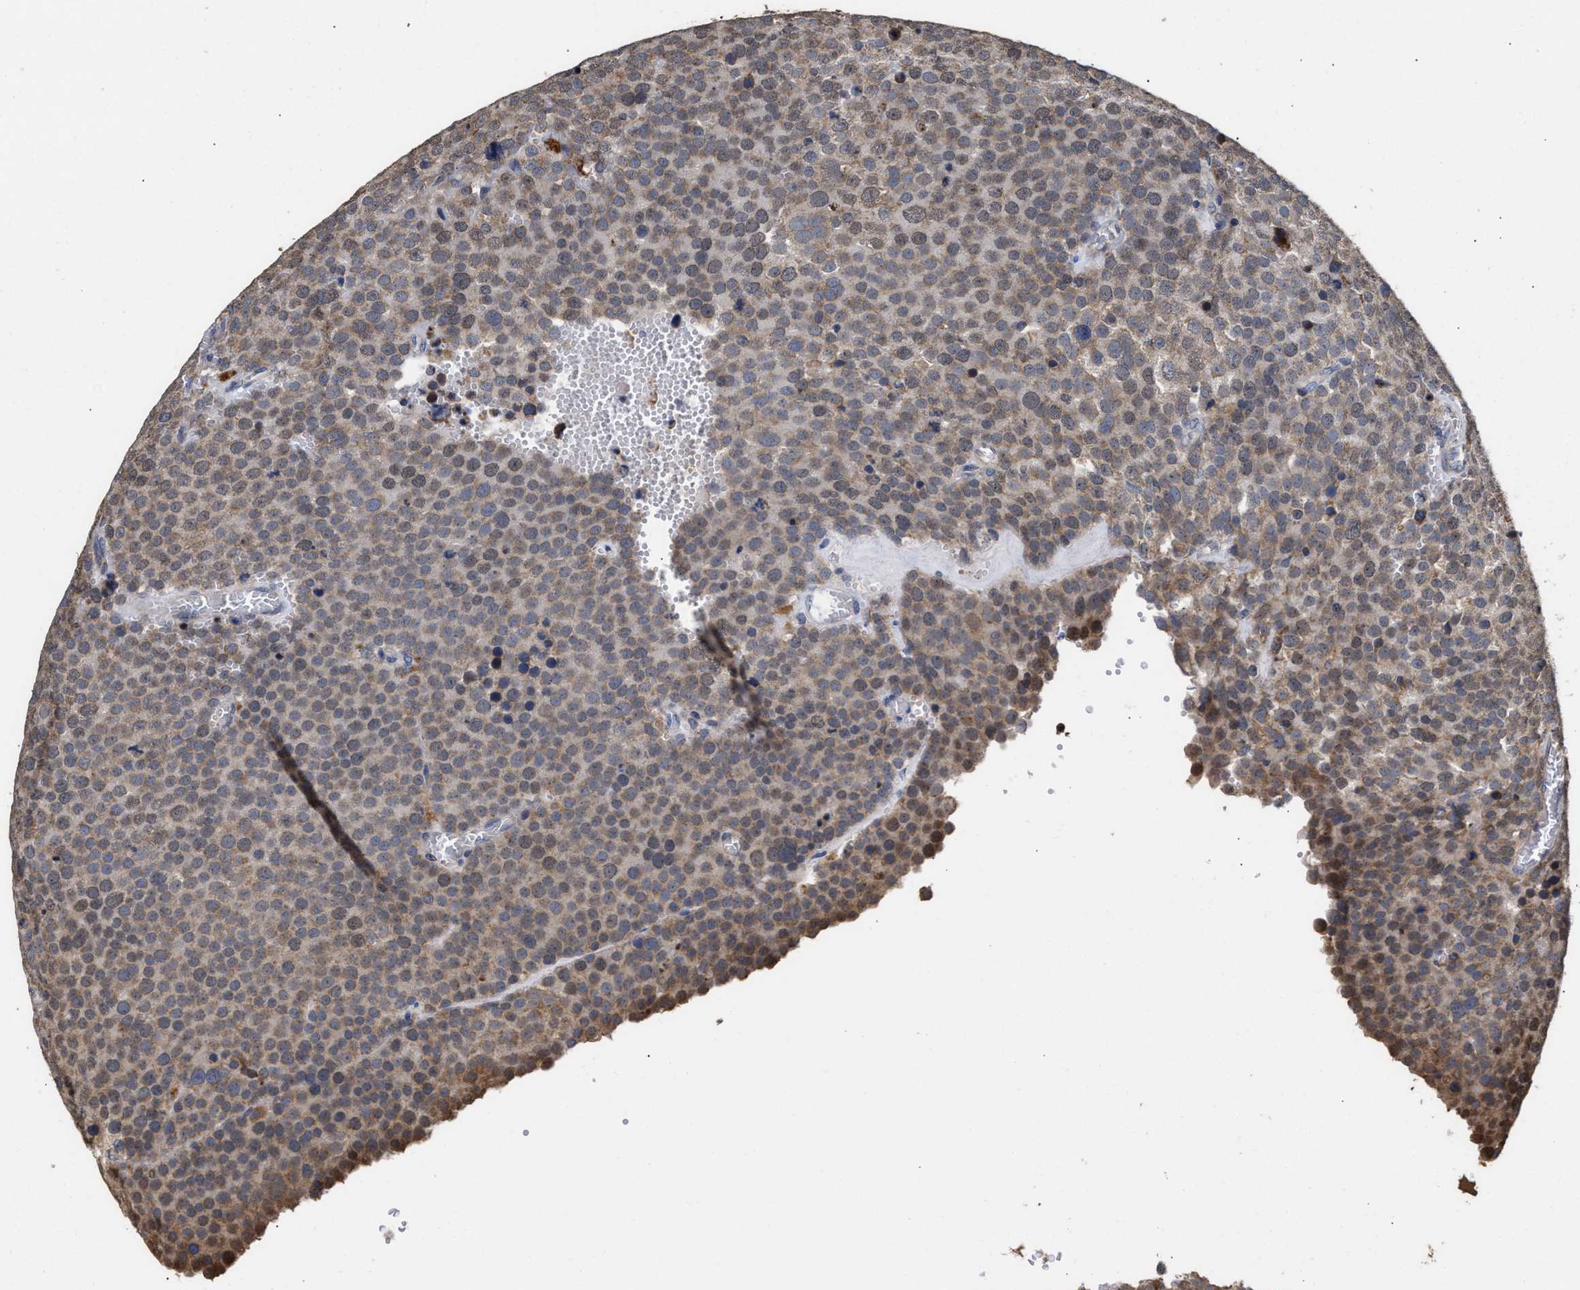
{"staining": {"intensity": "weak", "quantity": ">75%", "location": "cytoplasmic/membranous"}, "tissue": "testis cancer", "cell_type": "Tumor cells", "image_type": "cancer", "snomed": [{"axis": "morphology", "description": "Normal tissue, NOS"}, {"axis": "morphology", "description": "Seminoma, NOS"}, {"axis": "topography", "description": "Testis"}], "caption": "IHC of human testis cancer demonstrates low levels of weak cytoplasmic/membranous positivity in approximately >75% of tumor cells.", "gene": "GOSR1", "patient": {"sex": "male", "age": 71}}